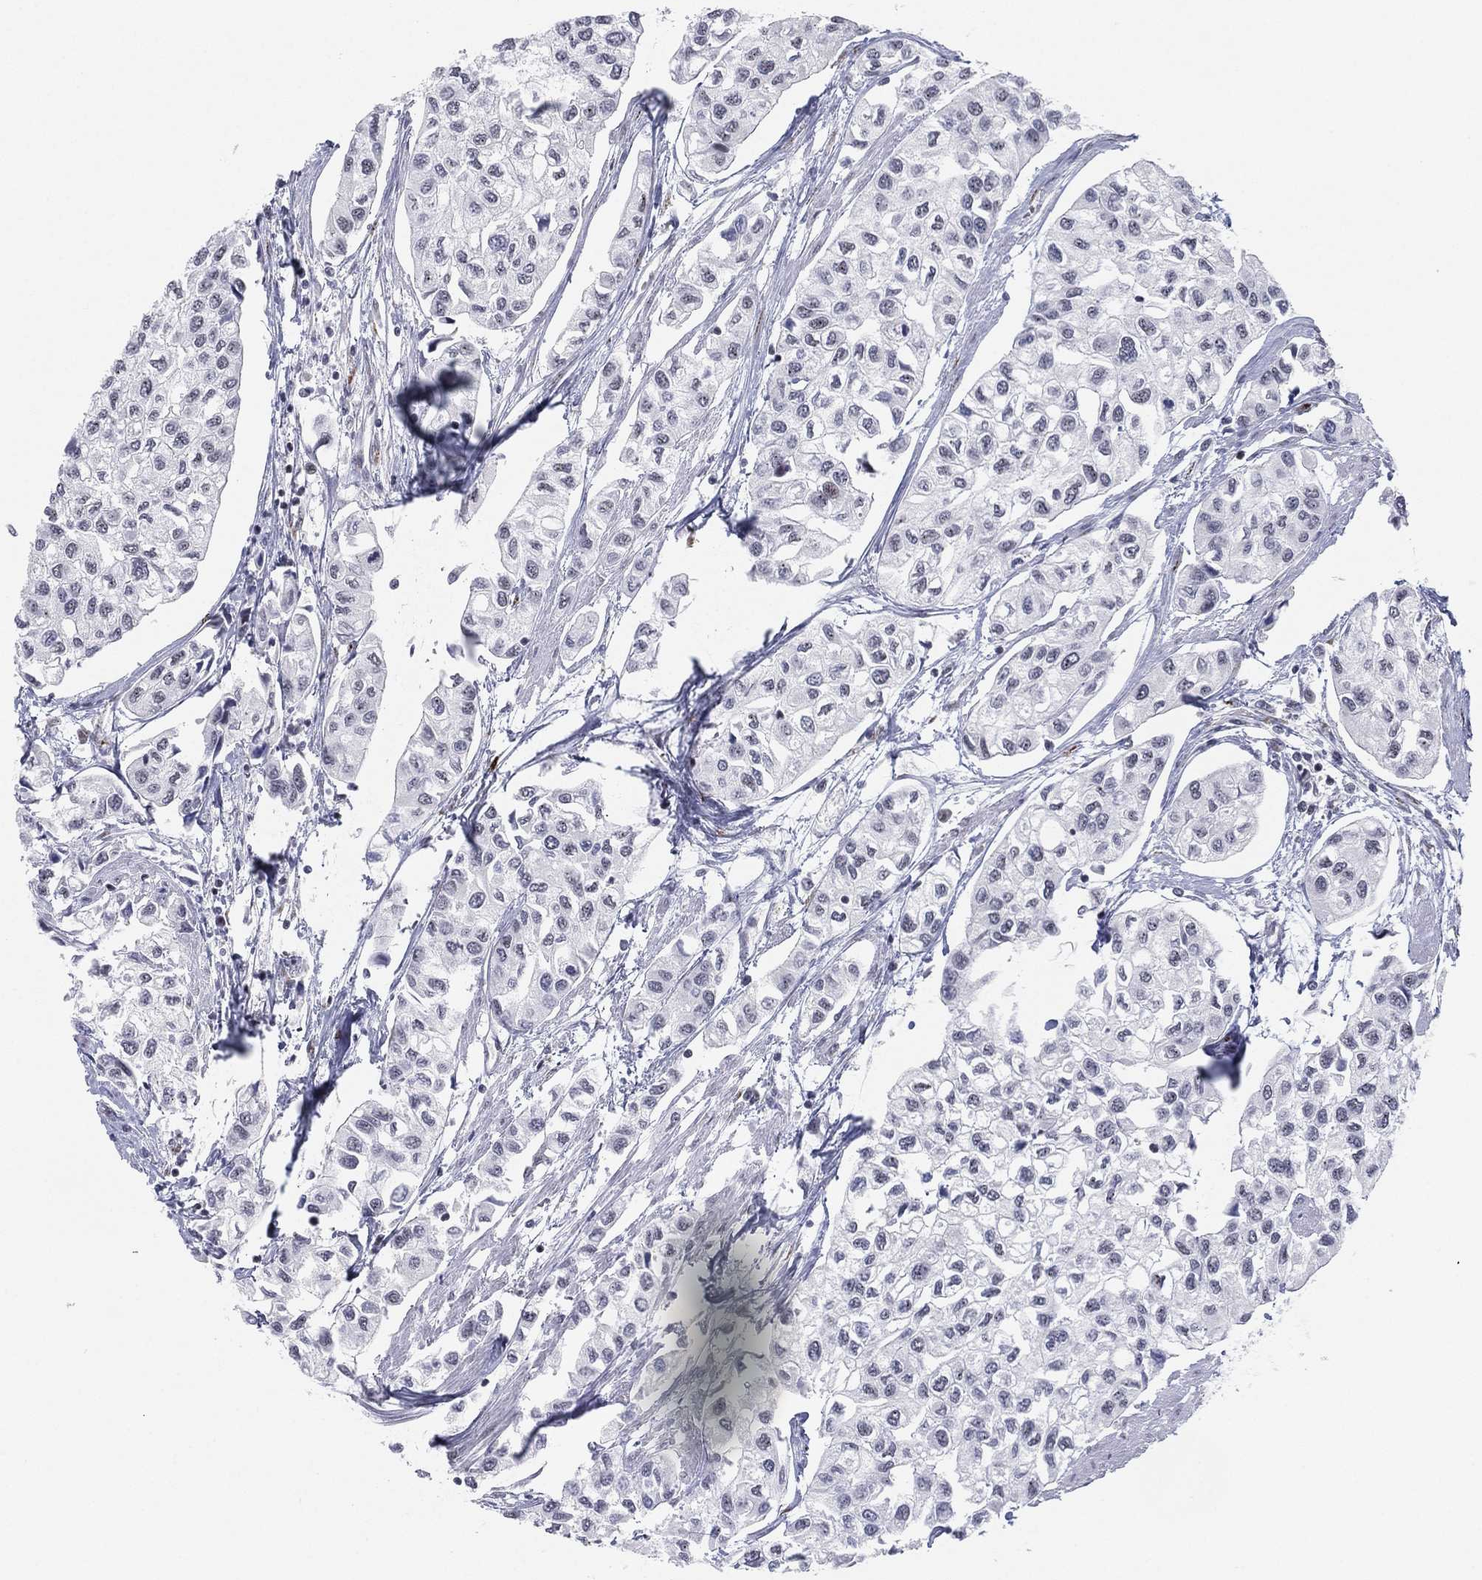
{"staining": {"intensity": "negative", "quantity": "none", "location": "none"}, "tissue": "urothelial cancer", "cell_type": "Tumor cells", "image_type": "cancer", "snomed": [{"axis": "morphology", "description": "Urothelial carcinoma, High grade"}, {"axis": "topography", "description": "Urinary bladder"}], "caption": "This is a photomicrograph of immunohistochemistry staining of high-grade urothelial carcinoma, which shows no staining in tumor cells.", "gene": "CD177", "patient": {"sex": "male", "age": 73}}